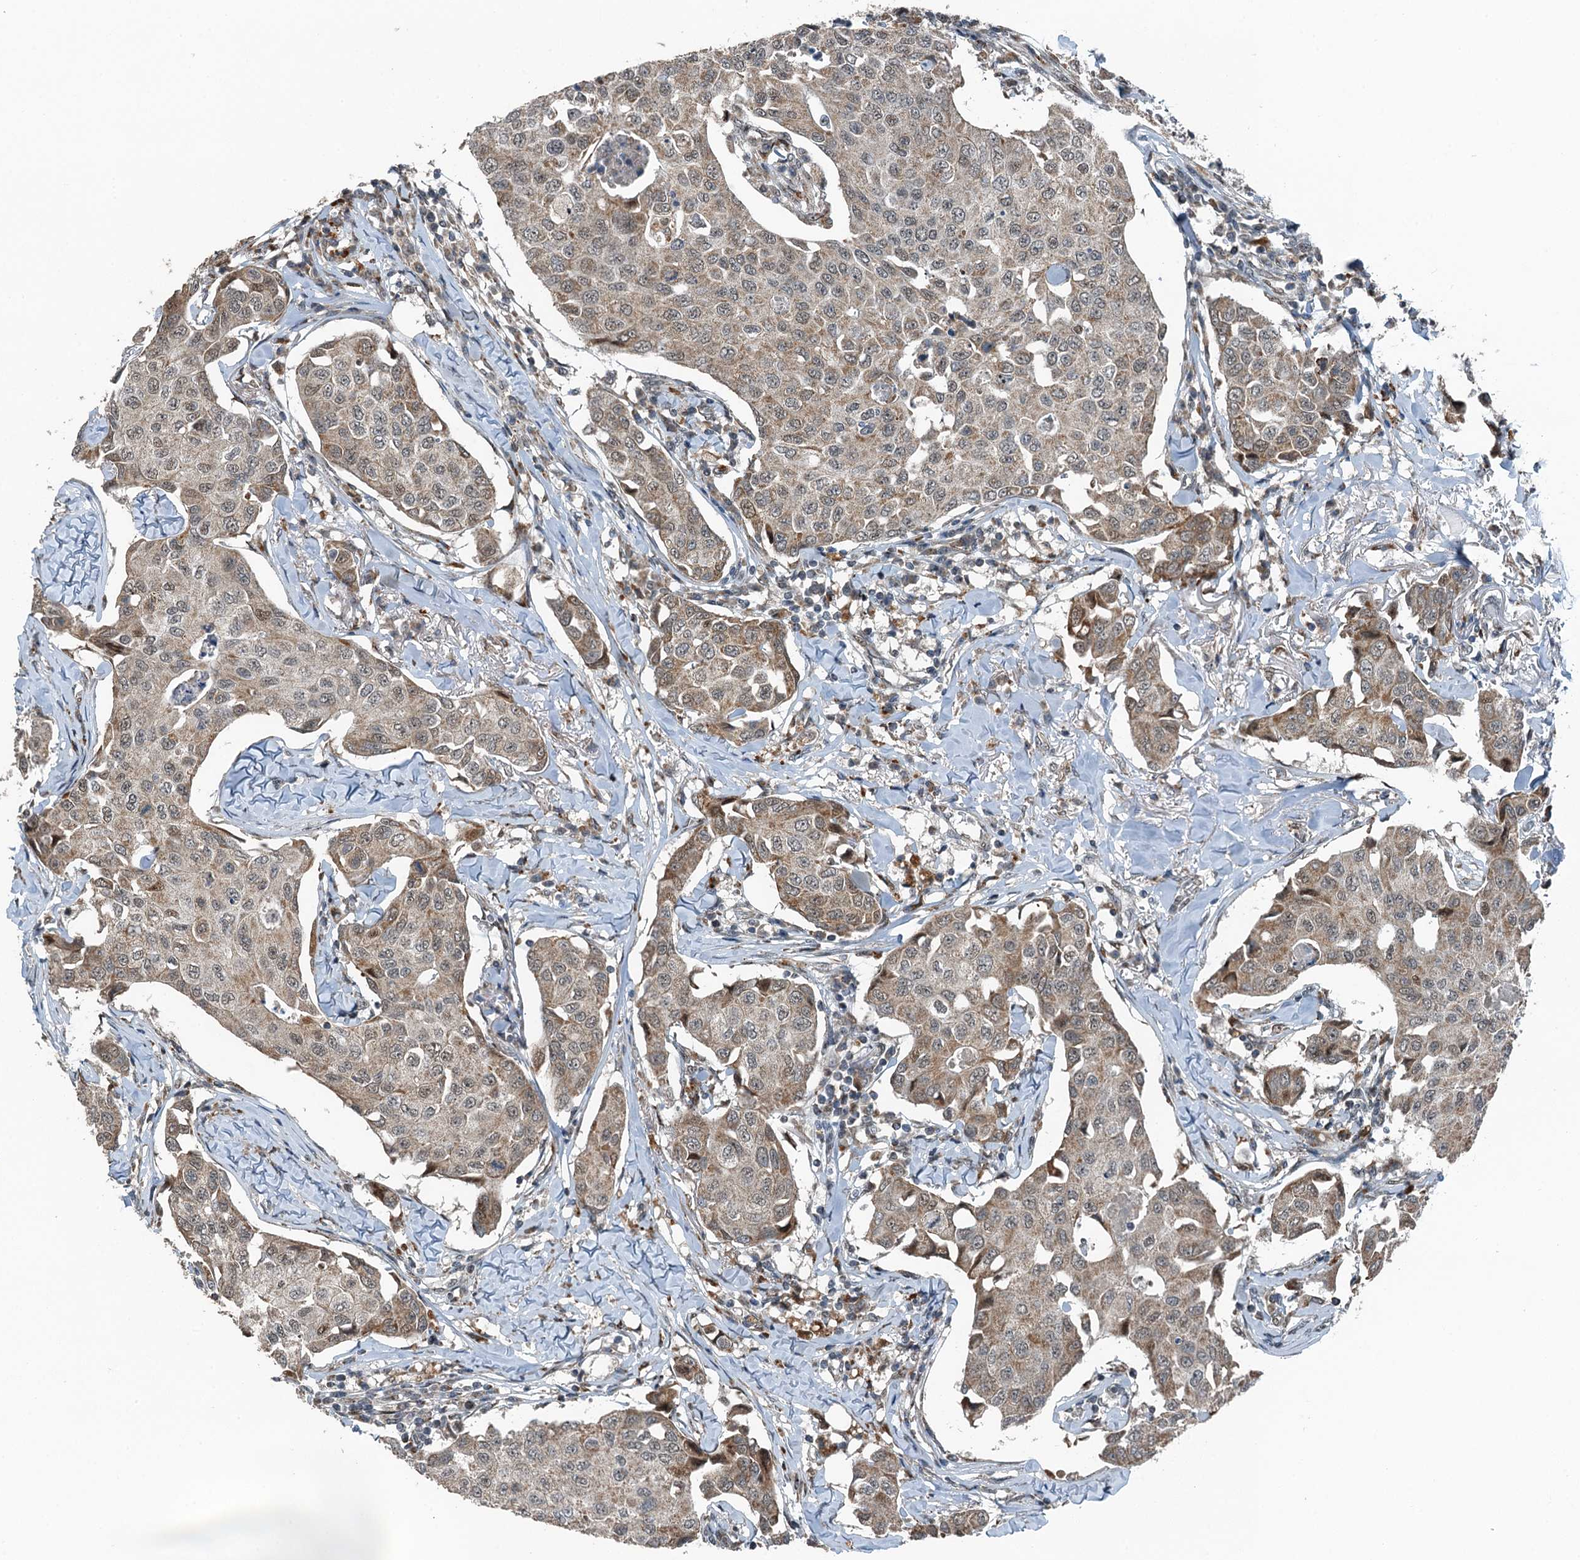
{"staining": {"intensity": "moderate", "quantity": ">75%", "location": "cytoplasmic/membranous"}, "tissue": "breast cancer", "cell_type": "Tumor cells", "image_type": "cancer", "snomed": [{"axis": "morphology", "description": "Duct carcinoma"}, {"axis": "topography", "description": "Breast"}], "caption": "Protein staining by immunohistochemistry shows moderate cytoplasmic/membranous positivity in approximately >75% of tumor cells in breast intraductal carcinoma.", "gene": "BMERB1", "patient": {"sex": "female", "age": 80}}